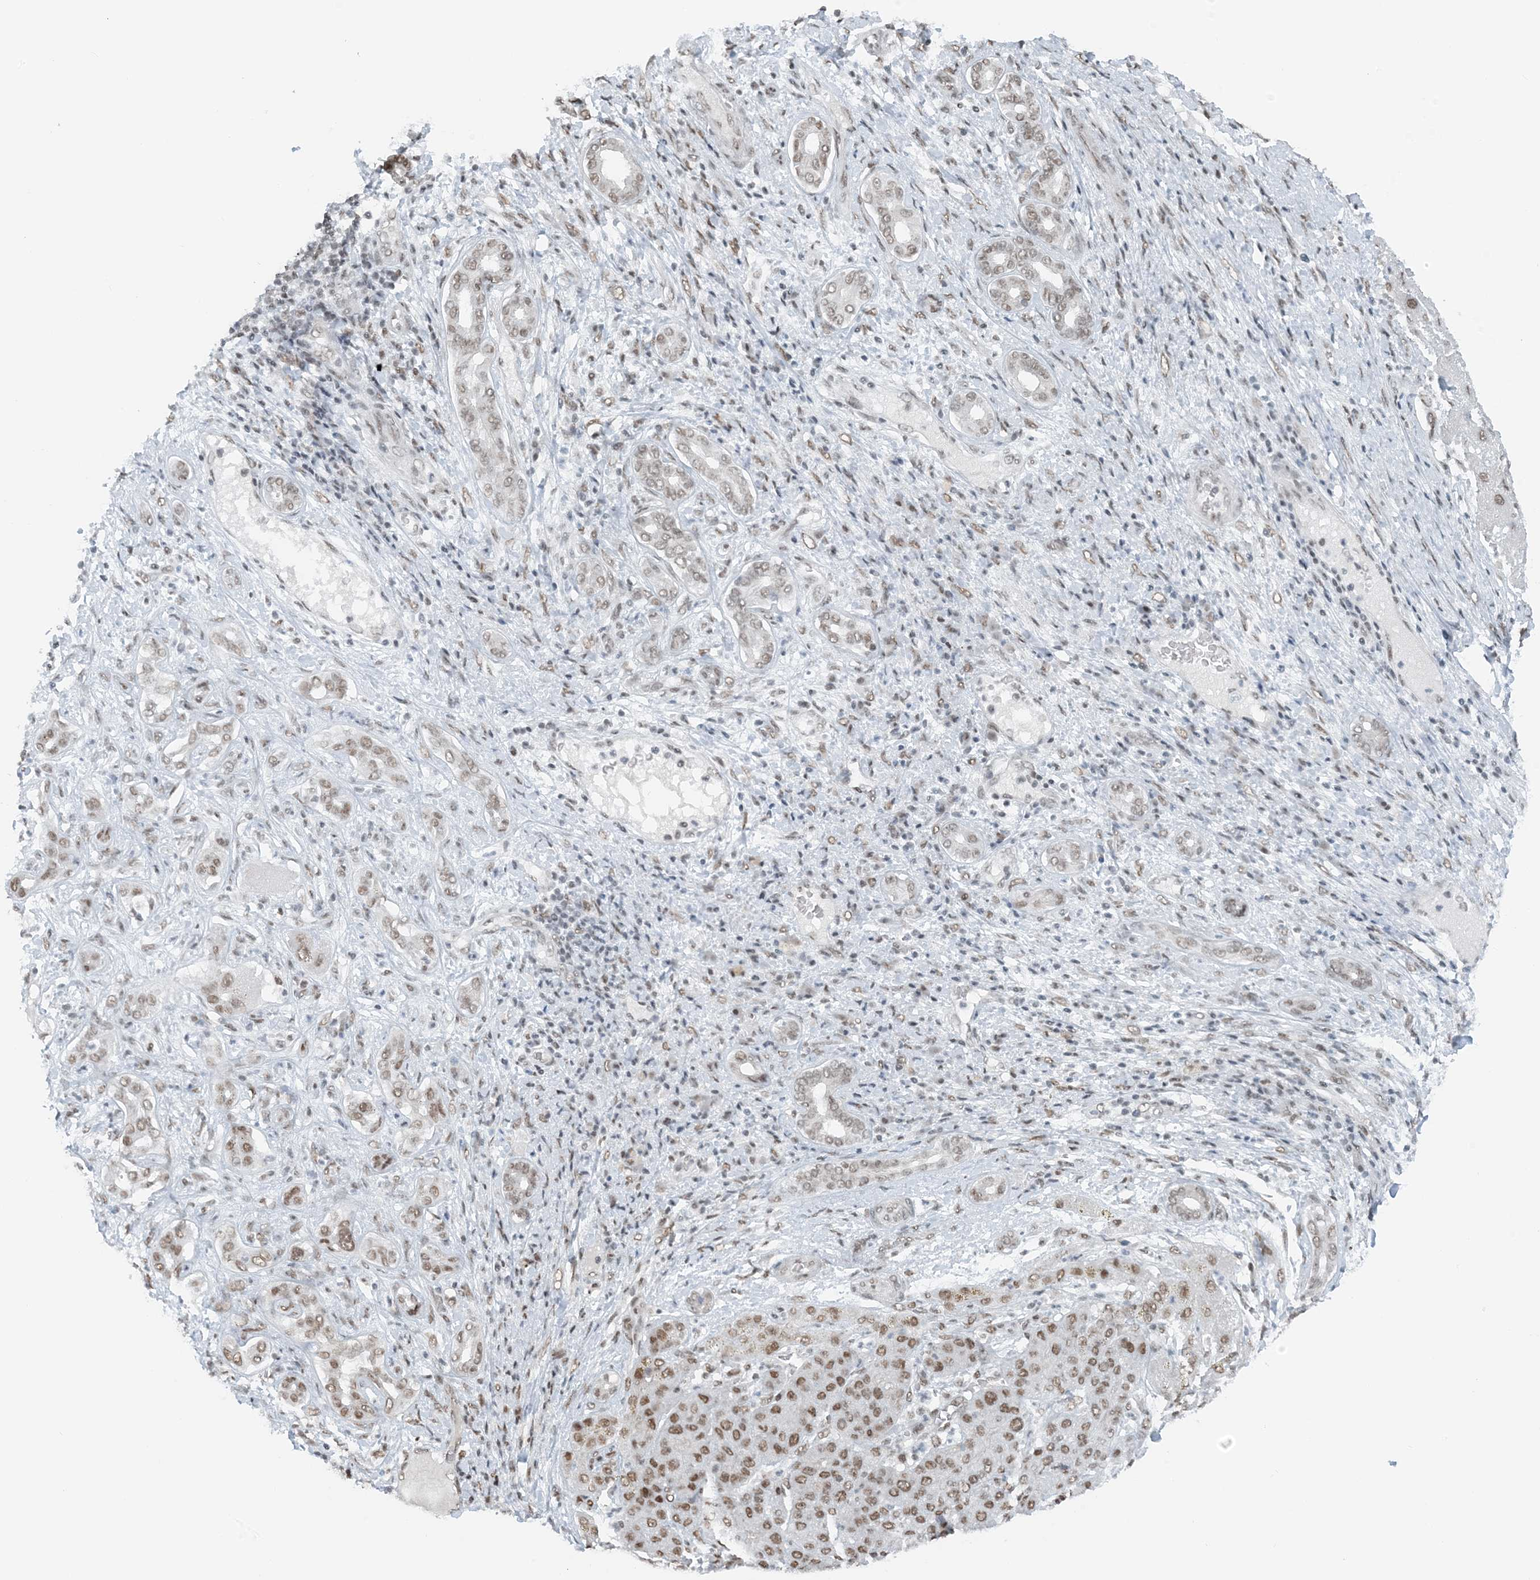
{"staining": {"intensity": "moderate", "quantity": ">75%", "location": "nuclear"}, "tissue": "liver cancer", "cell_type": "Tumor cells", "image_type": "cancer", "snomed": [{"axis": "morphology", "description": "Carcinoma, Hepatocellular, NOS"}, {"axis": "topography", "description": "Liver"}], "caption": "Immunohistochemical staining of human liver hepatocellular carcinoma shows medium levels of moderate nuclear expression in approximately >75% of tumor cells.", "gene": "ZNF500", "patient": {"sex": "male", "age": 65}}